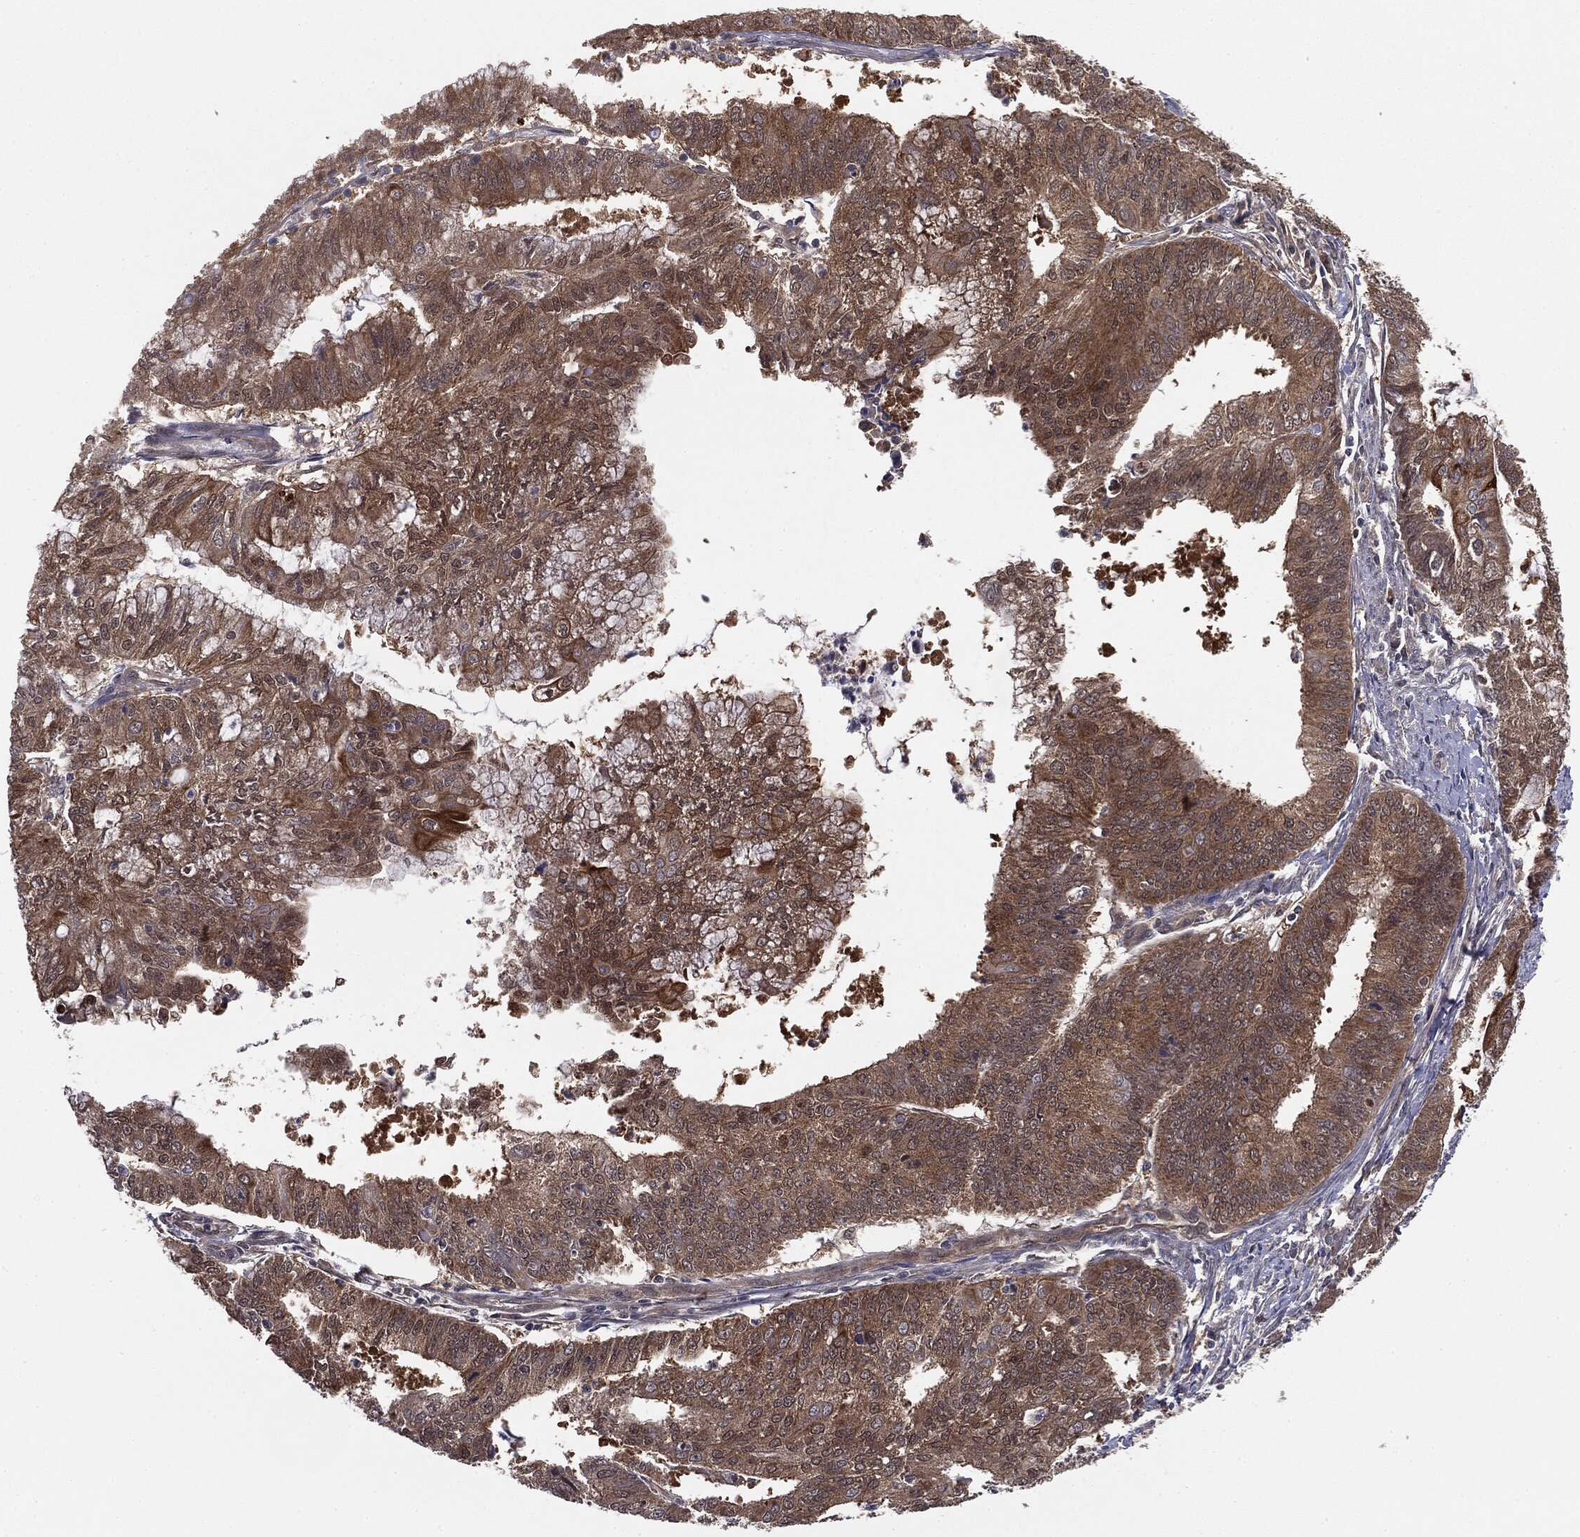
{"staining": {"intensity": "moderate", "quantity": ">75%", "location": "cytoplasmic/membranous"}, "tissue": "endometrial cancer", "cell_type": "Tumor cells", "image_type": "cancer", "snomed": [{"axis": "morphology", "description": "Adenocarcinoma, NOS"}, {"axis": "topography", "description": "Endometrium"}], "caption": "A high-resolution histopathology image shows immunohistochemistry staining of endometrial cancer (adenocarcinoma), which exhibits moderate cytoplasmic/membranous staining in approximately >75% of tumor cells.", "gene": "KRT7", "patient": {"sex": "female", "age": 61}}